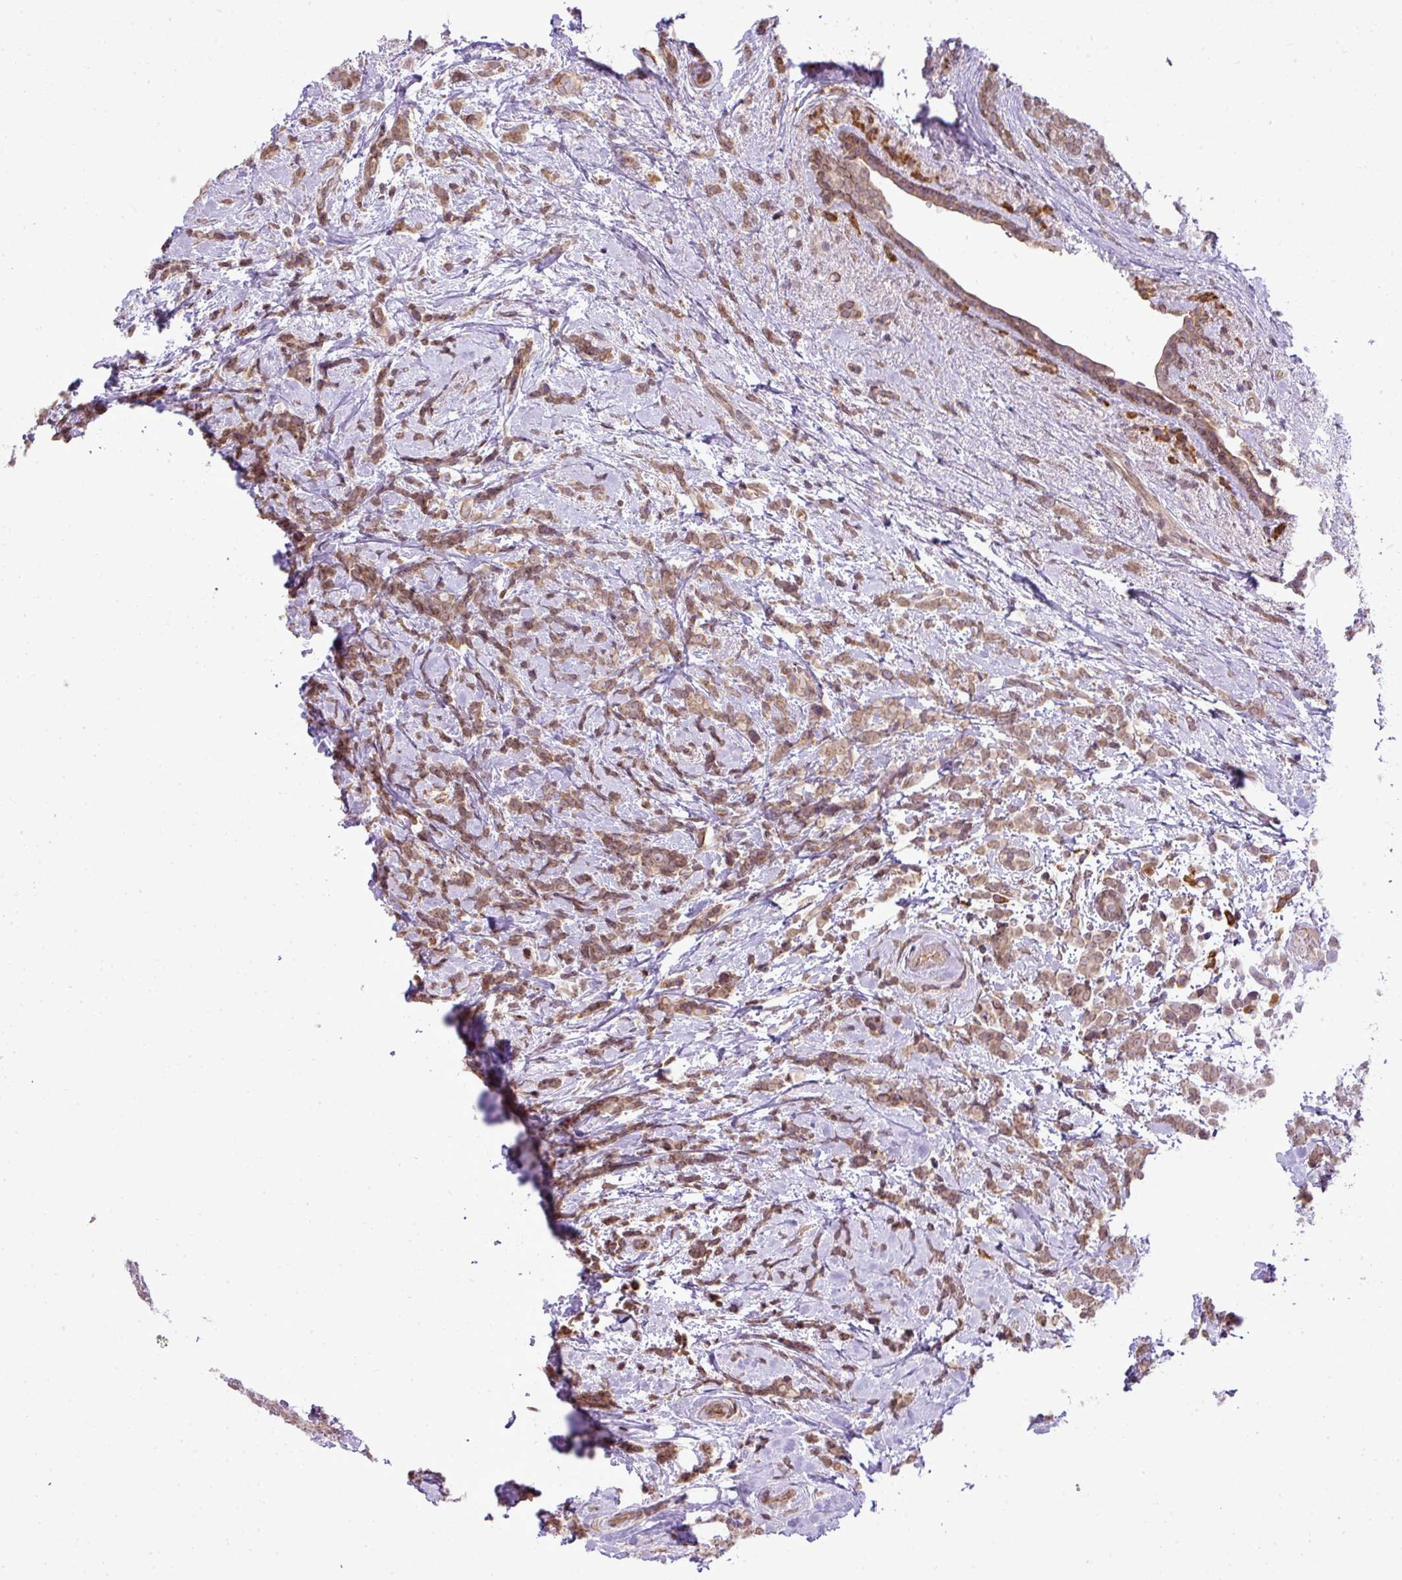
{"staining": {"intensity": "moderate", "quantity": ">75%", "location": "nuclear"}, "tissue": "breast cancer", "cell_type": "Tumor cells", "image_type": "cancer", "snomed": [{"axis": "morphology", "description": "Lobular carcinoma"}, {"axis": "topography", "description": "Breast"}], "caption": "Lobular carcinoma (breast) tissue exhibits moderate nuclear expression in approximately >75% of tumor cells, visualized by immunohistochemistry.", "gene": "COX18", "patient": {"sex": "female", "age": 58}}